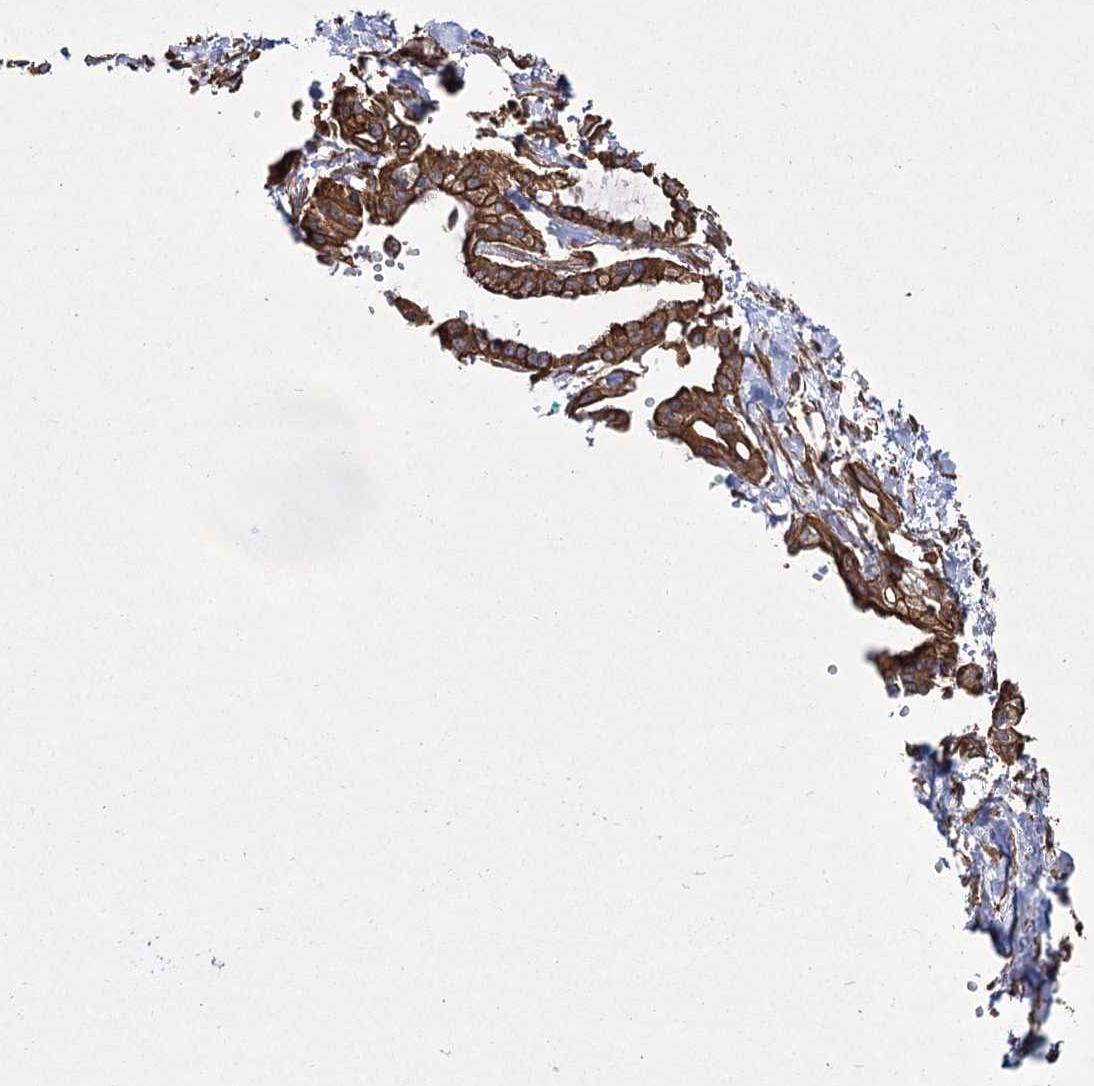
{"staining": {"intensity": "strong", "quantity": ">75%", "location": "cytoplasmic/membranous"}, "tissue": "pancreatic cancer", "cell_type": "Tumor cells", "image_type": "cancer", "snomed": [{"axis": "morphology", "description": "Adenocarcinoma, NOS"}, {"axis": "topography", "description": "Pancreas"}], "caption": "Tumor cells show high levels of strong cytoplasmic/membranous positivity in approximately >75% of cells in human pancreatic cancer (adenocarcinoma). Nuclei are stained in blue.", "gene": "SH3BP5L", "patient": {"sex": "male", "age": 68}}